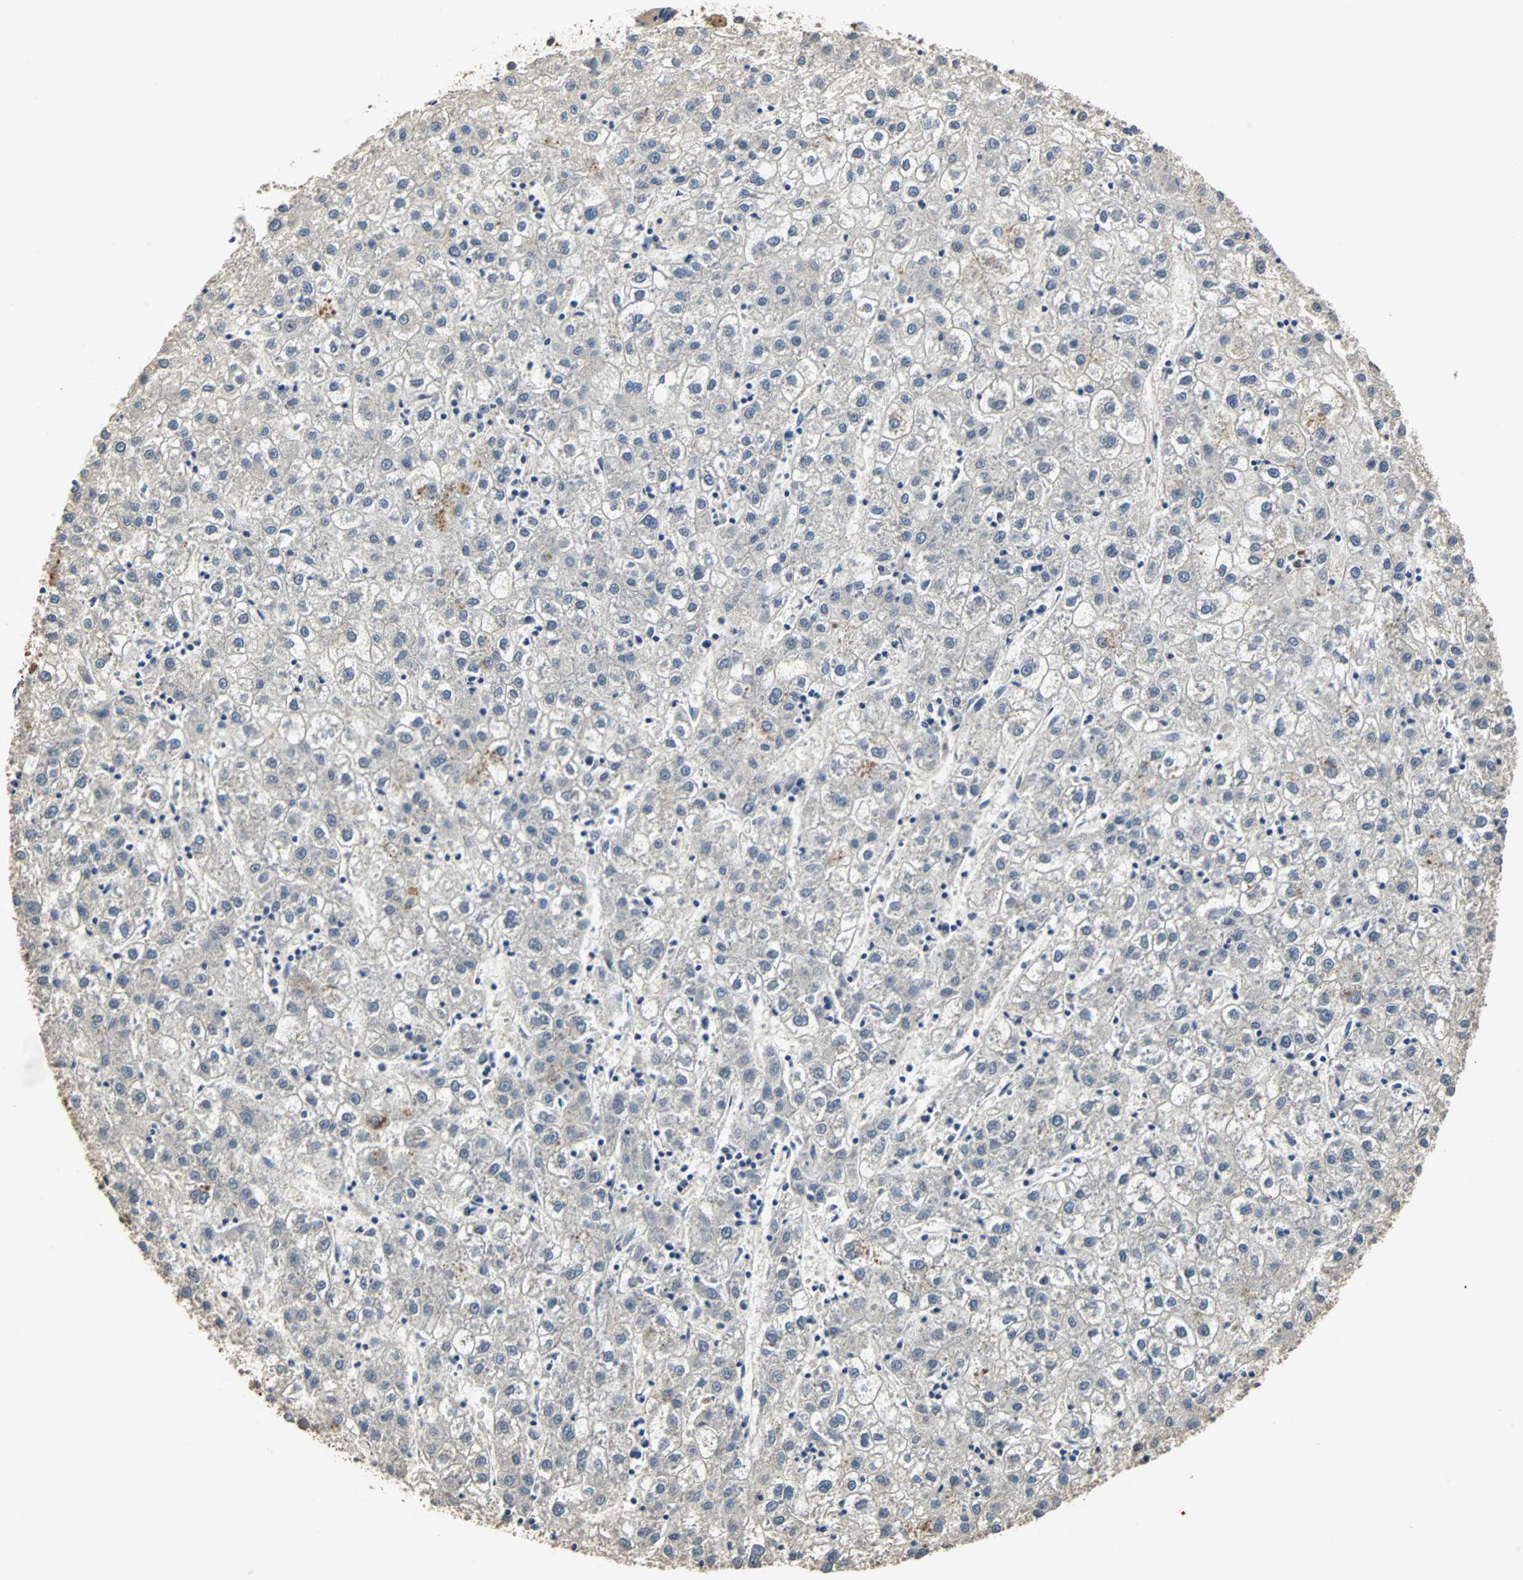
{"staining": {"intensity": "negative", "quantity": "none", "location": "none"}, "tissue": "liver cancer", "cell_type": "Tumor cells", "image_type": "cancer", "snomed": [{"axis": "morphology", "description": "Carcinoma, Hepatocellular, NOS"}, {"axis": "topography", "description": "Liver"}], "caption": "Tumor cells are negative for protein expression in human hepatocellular carcinoma (liver). Nuclei are stained in blue.", "gene": "ABHD2", "patient": {"sex": "male", "age": 72}}